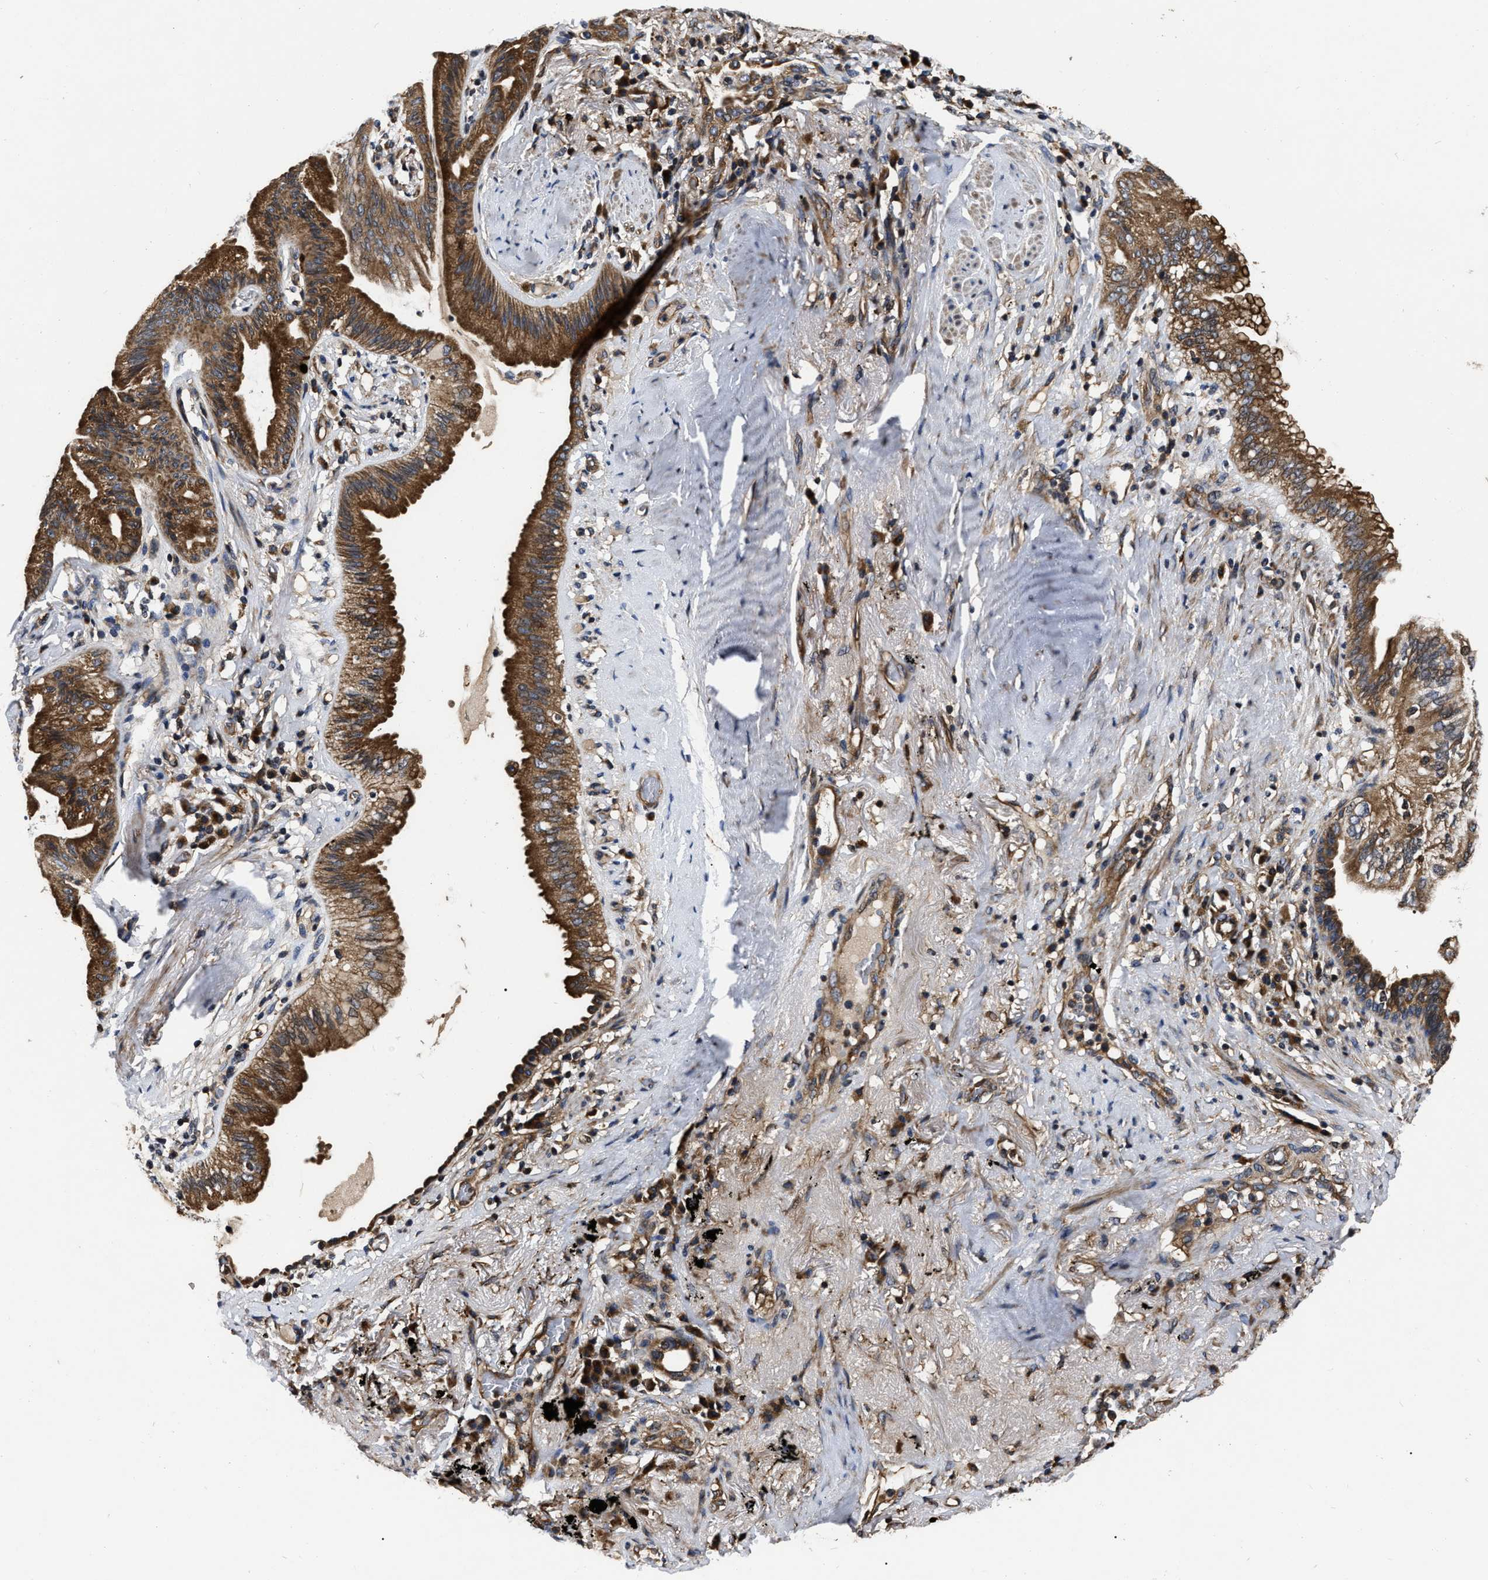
{"staining": {"intensity": "strong", "quantity": ">75%", "location": "cytoplasmic/membranous"}, "tissue": "lung cancer", "cell_type": "Tumor cells", "image_type": "cancer", "snomed": [{"axis": "morphology", "description": "Normal tissue, NOS"}, {"axis": "morphology", "description": "Adenocarcinoma, NOS"}, {"axis": "topography", "description": "Bronchus"}, {"axis": "topography", "description": "Lung"}], "caption": "This image displays immunohistochemistry (IHC) staining of human lung cancer, with high strong cytoplasmic/membranous positivity in approximately >75% of tumor cells.", "gene": "ABCG8", "patient": {"sex": "female", "age": 70}}